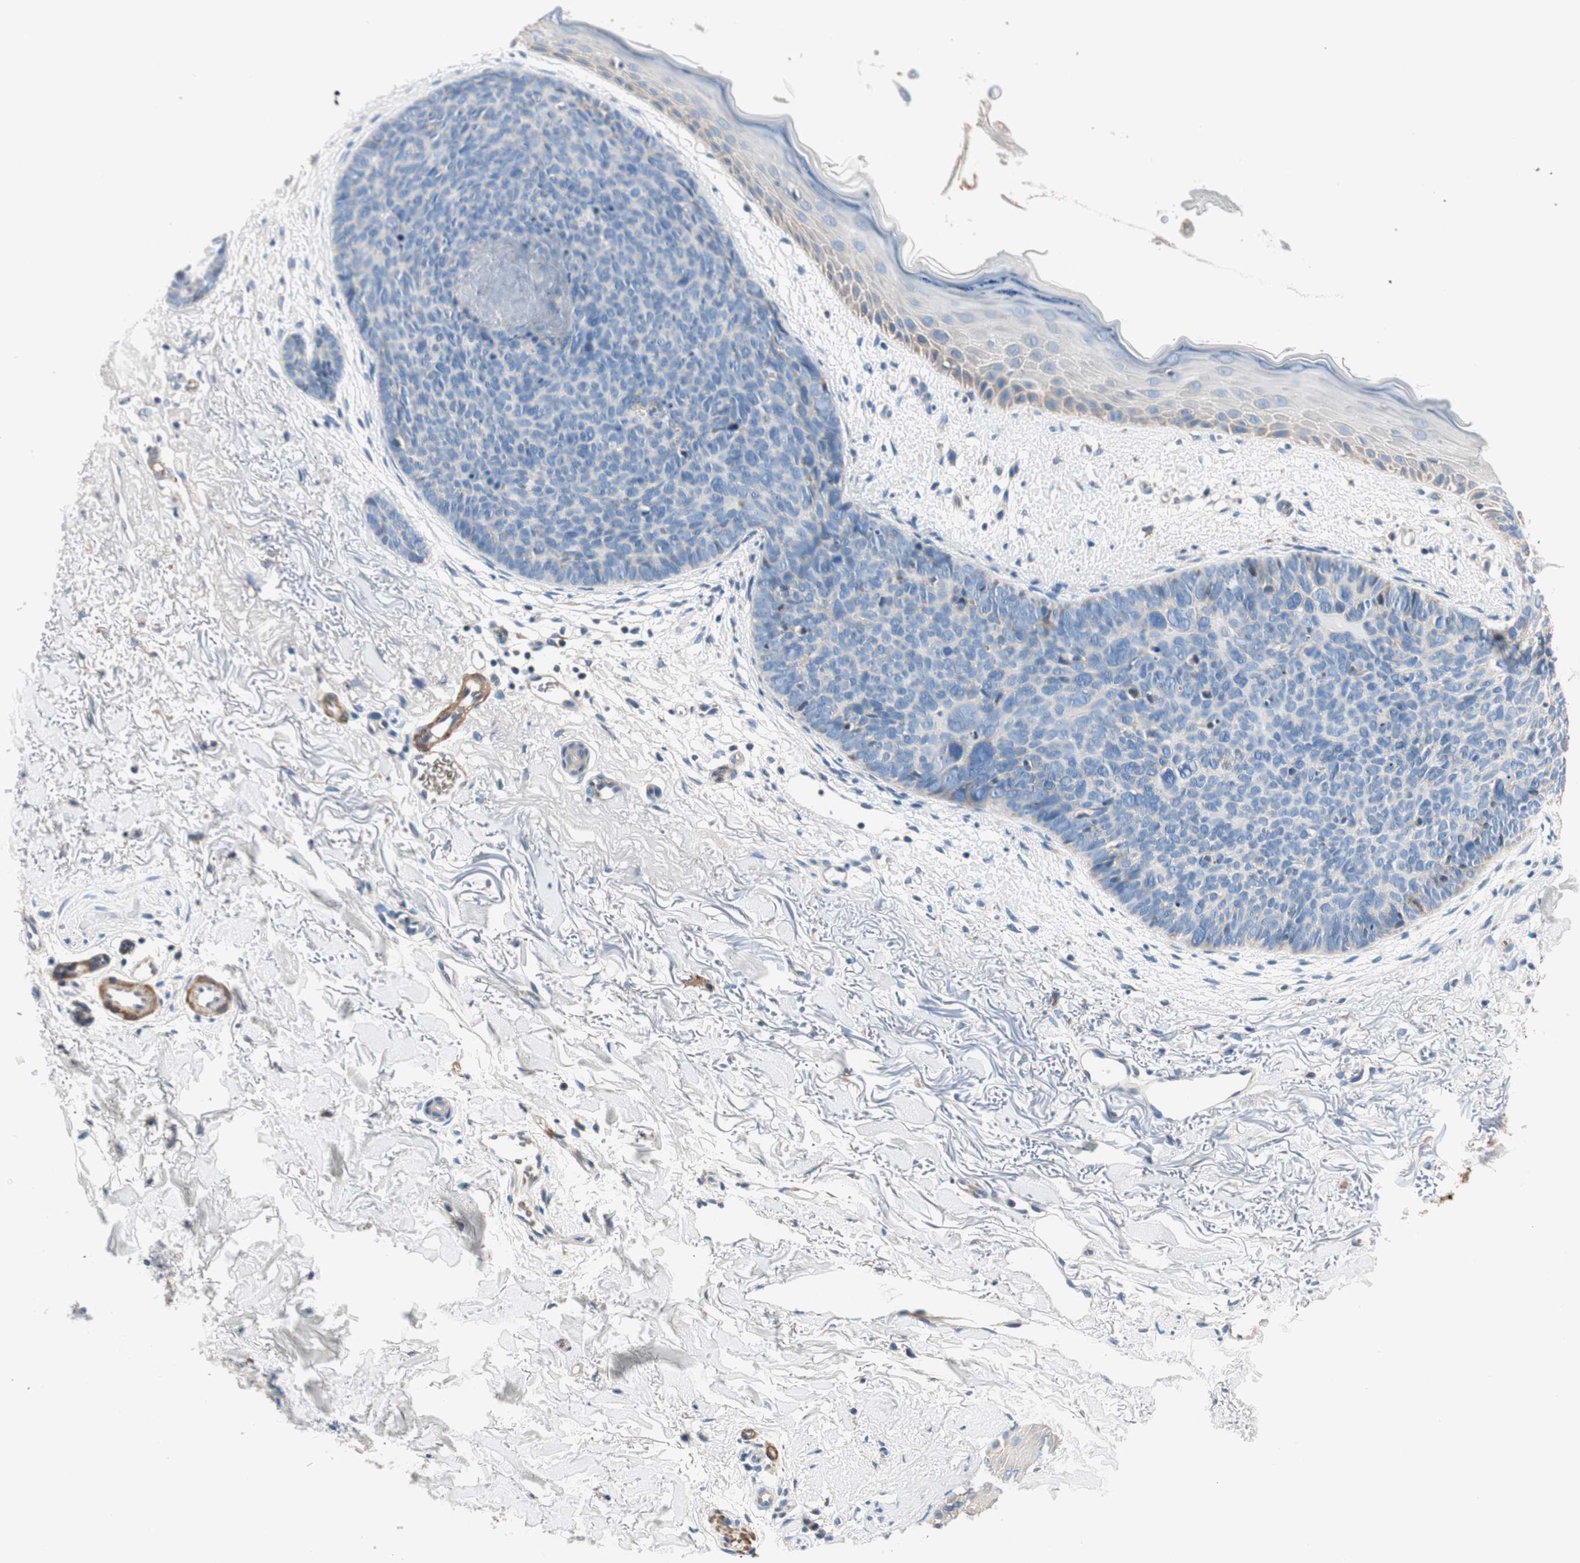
{"staining": {"intensity": "negative", "quantity": "none", "location": "none"}, "tissue": "skin cancer", "cell_type": "Tumor cells", "image_type": "cancer", "snomed": [{"axis": "morphology", "description": "Basal cell carcinoma"}, {"axis": "topography", "description": "Skin"}], "caption": "This photomicrograph is of skin basal cell carcinoma stained with immunohistochemistry to label a protein in brown with the nuclei are counter-stained blue. There is no staining in tumor cells.", "gene": "RORB", "patient": {"sex": "female", "age": 70}}